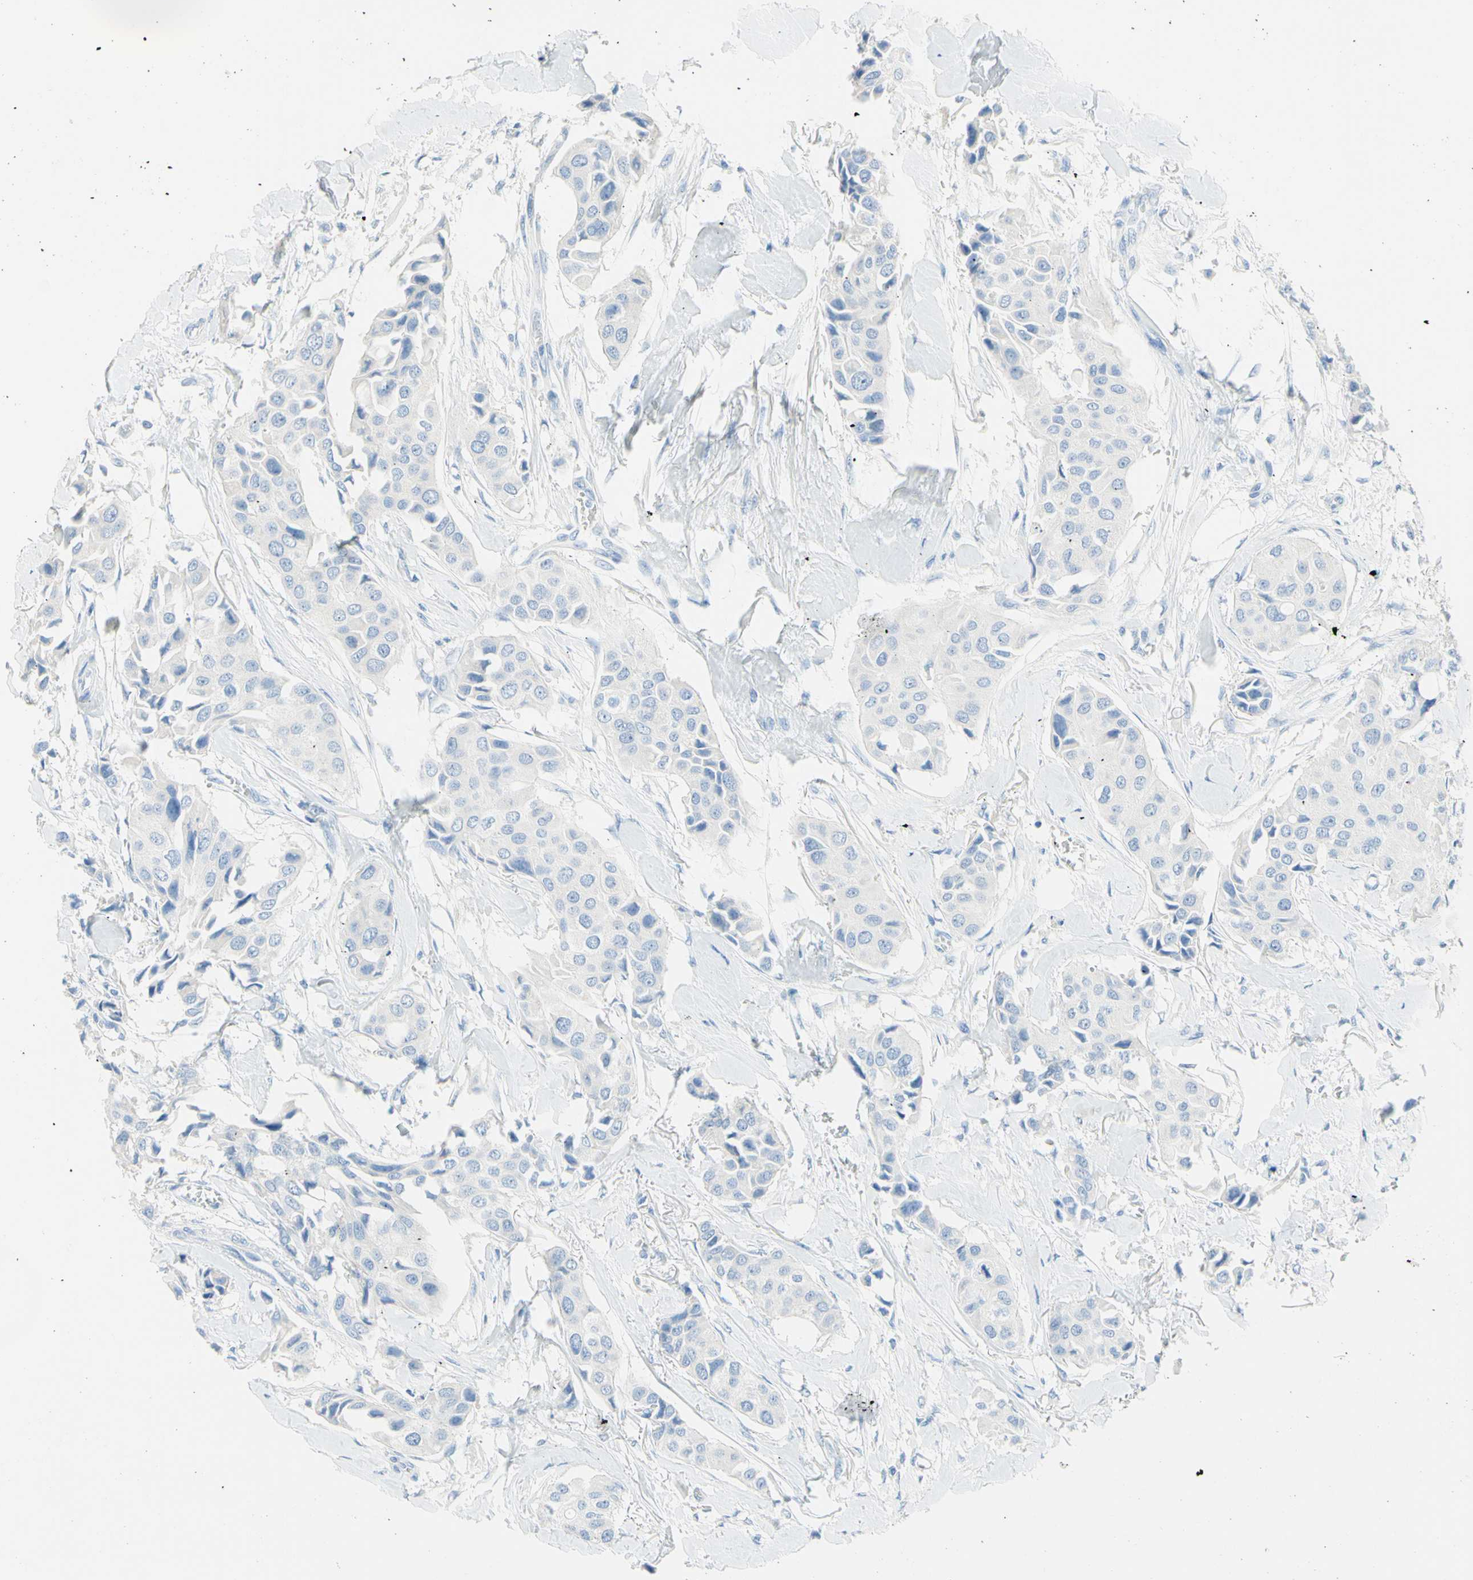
{"staining": {"intensity": "negative", "quantity": "none", "location": "none"}, "tissue": "breast cancer", "cell_type": "Tumor cells", "image_type": "cancer", "snomed": [{"axis": "morphology", "description": "Duct carcinoma"}, {"axis": "topography", "description": "Breast"}], "caption": "High power microscopy image of an immunohistochemistry (IHC) image of breast cancer (invasive ductal carcinoma), revealing no significant staining in tumor cells.", "gene": "IL6ST", "patient": {"sex": "female", "age": 80}}